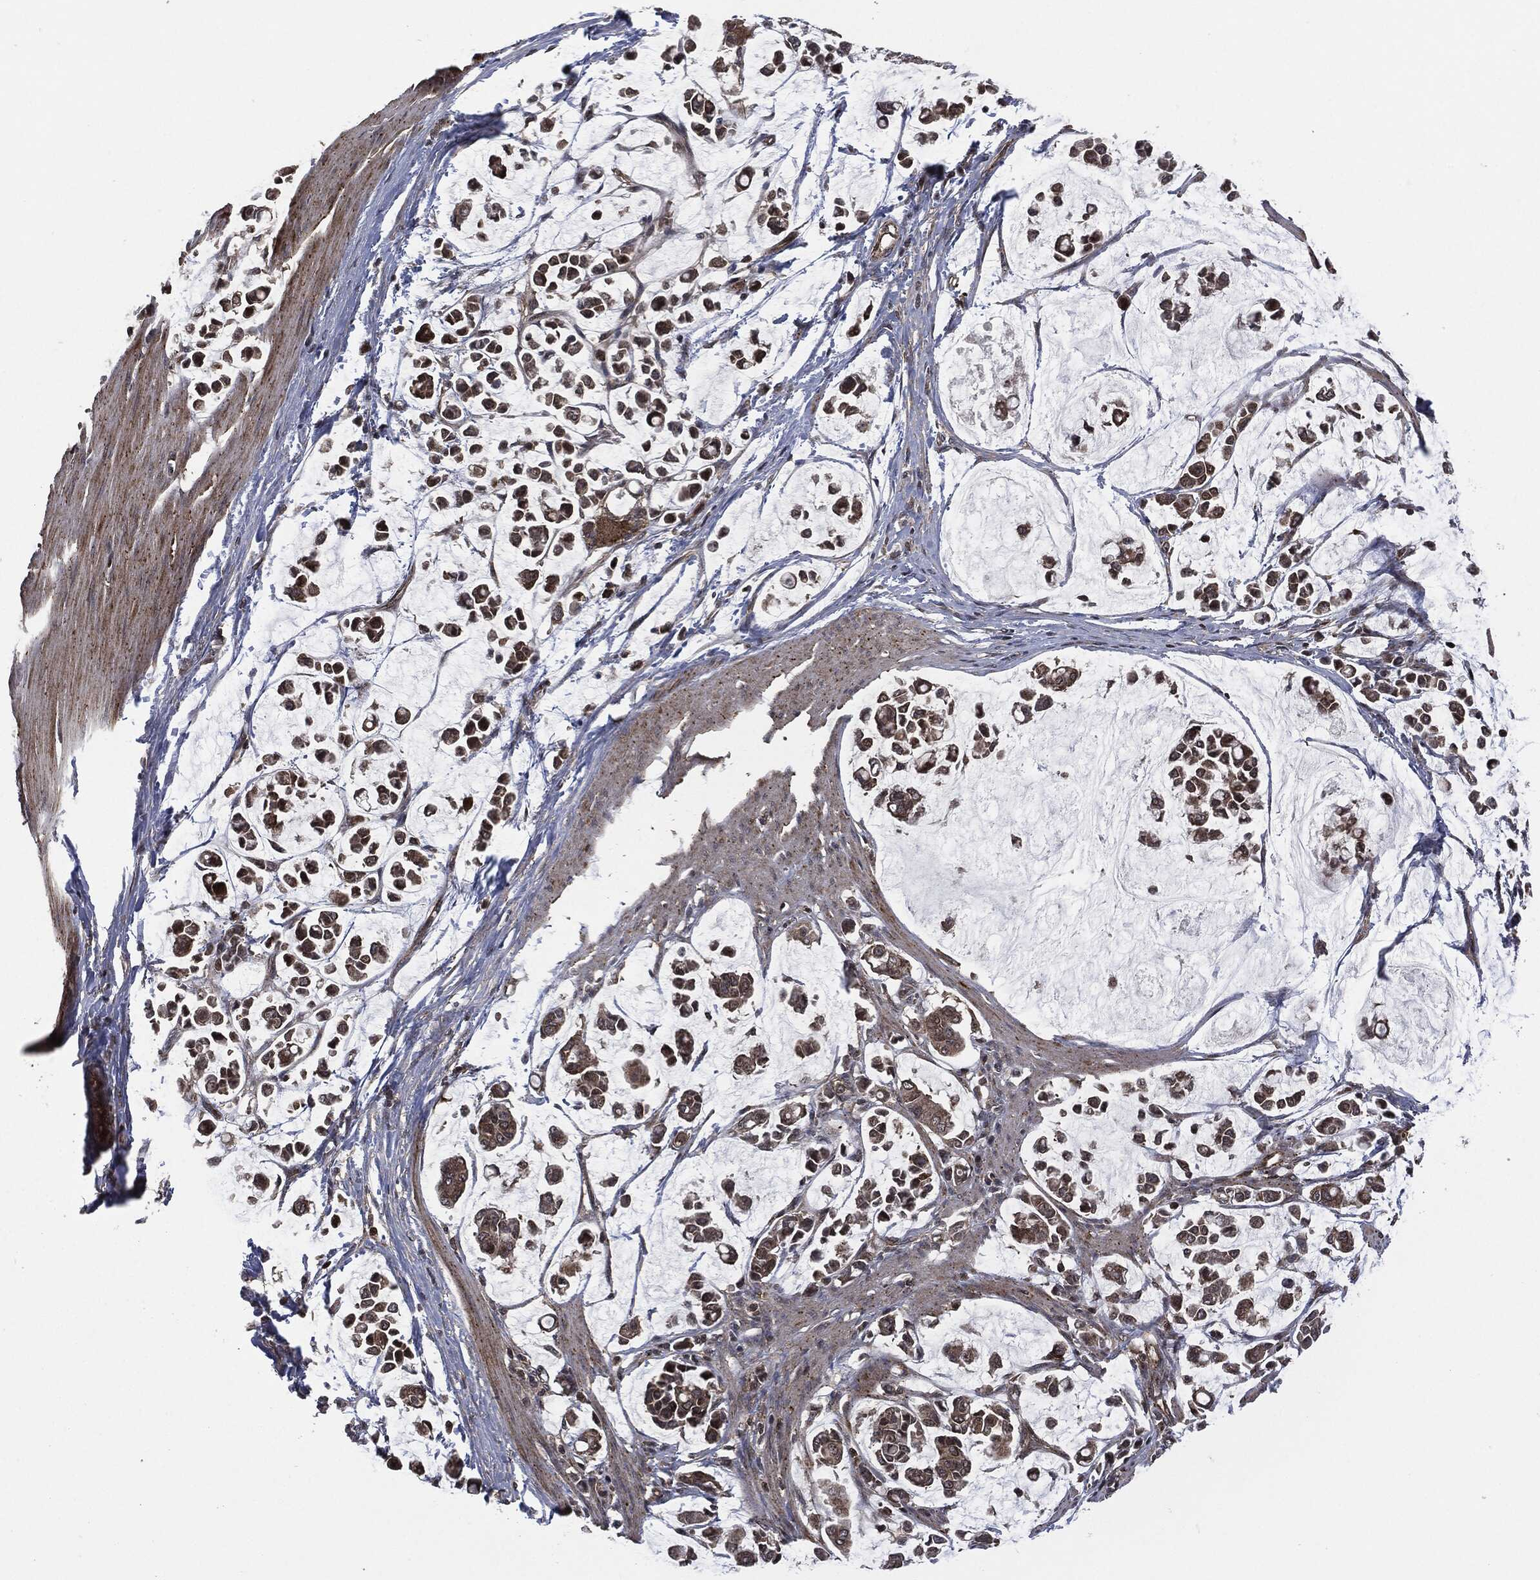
{"staining": {"intensity": "moderate", "quantity": ">75%", "location": "cytoplasmic/membranous"}, "tissue": "stomach cancer", "cell_type": "Tumor cells", "image_type": "cancer", "snomed": [{"axis": "morphology", "description": "Adenocarcinoma, NOS"}, {"axis": "topography", "description": "Stomach"}], "caption": "Immunohistochemistry (IHC) micrograph of stomach cancer (adenocarcinoma) stained for a protein (brown), which exhibits medium levels of moderate cytoplasmic/membranous staining in about >75% of tumor cells.", "gene": "HRAS", "patient": {"sex": "male", "age": 82}}